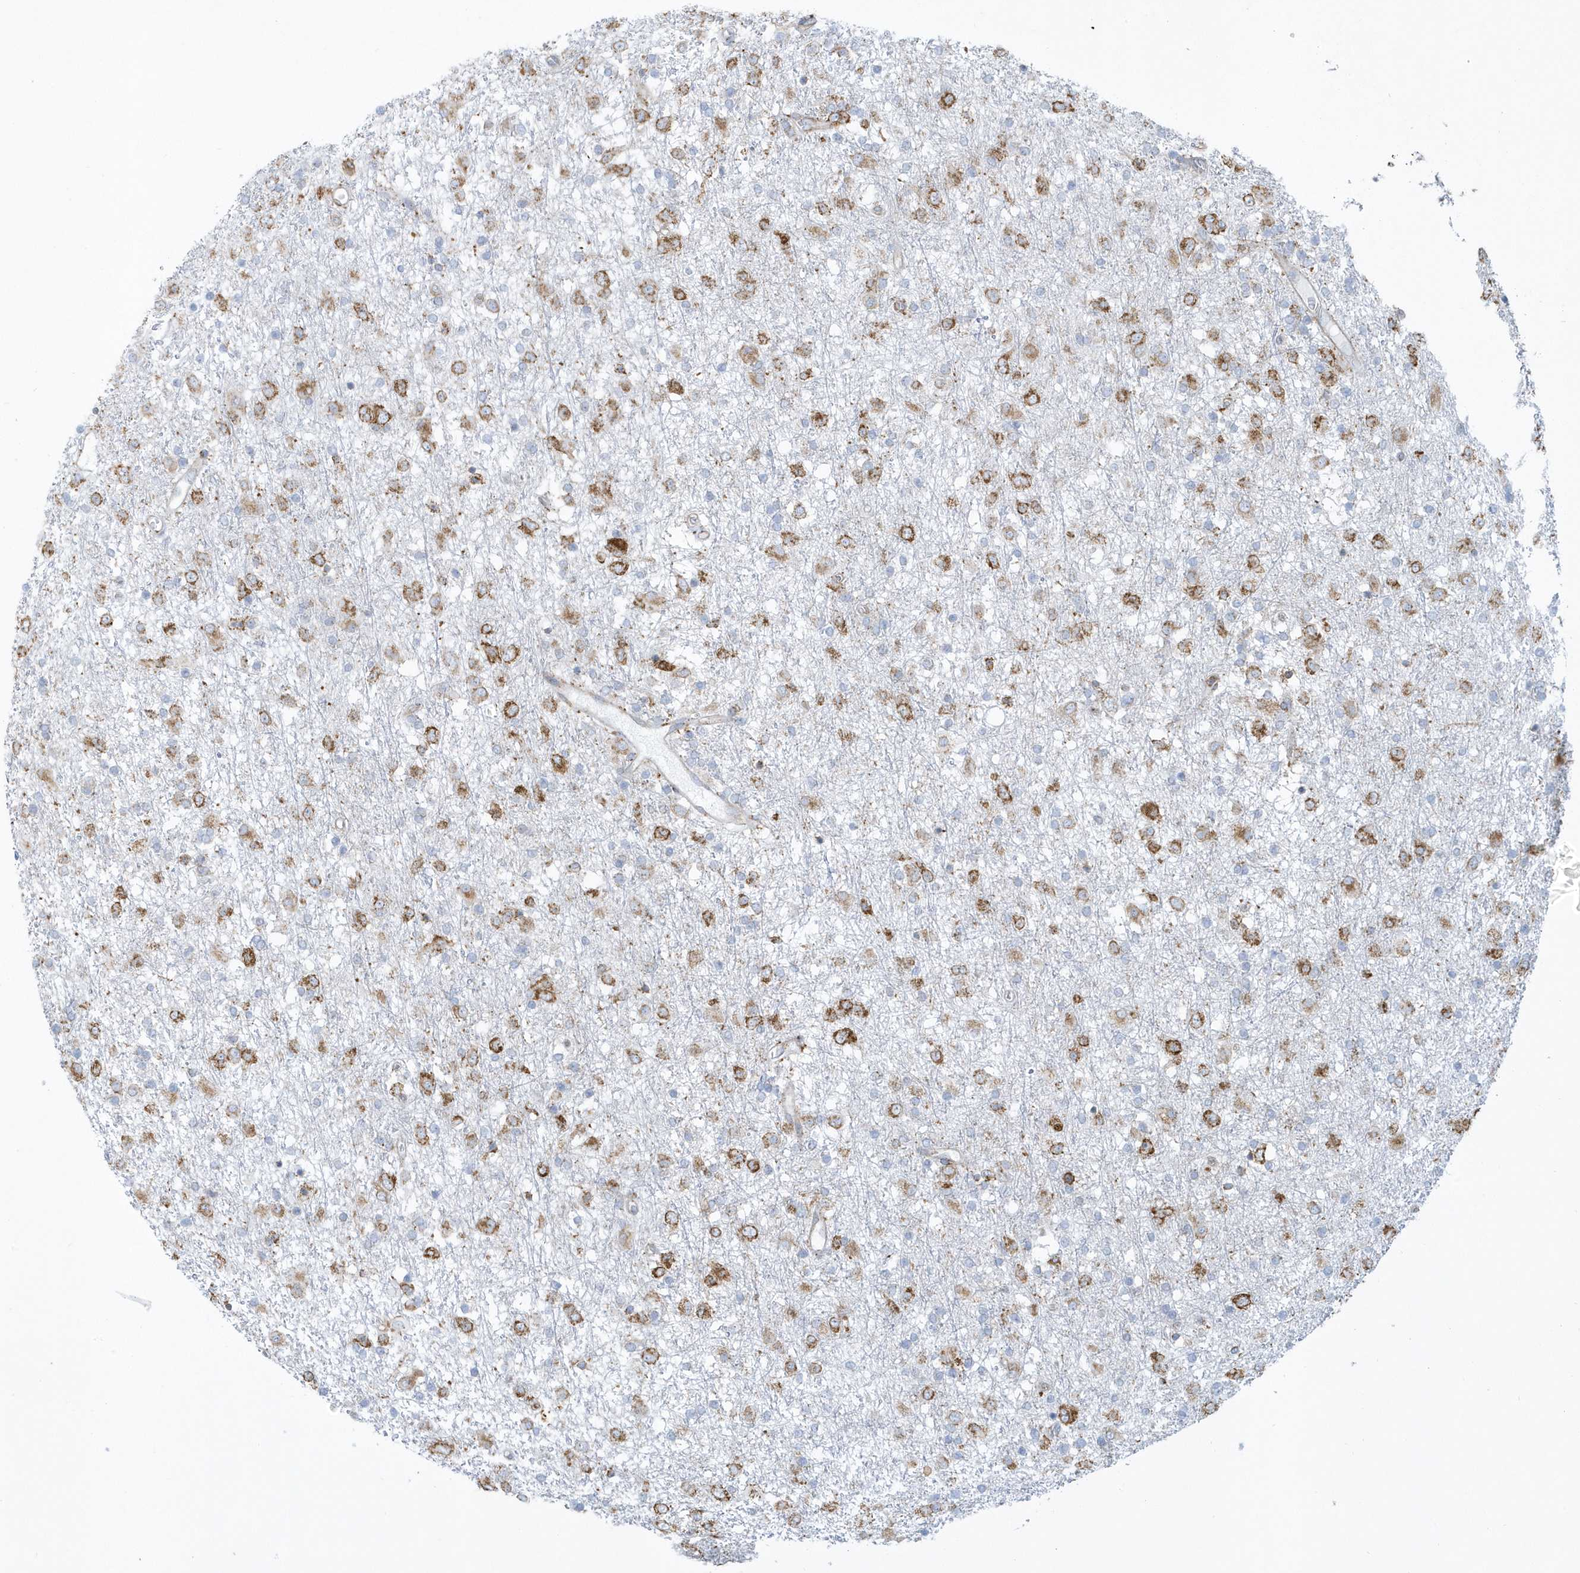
{"staining": {"intensity": "moderate", "quantity": "25%-75%", "location": "cytoplasmic/membranous"}, "tissue": "glioma", "cell_type": "Tumor cells", "image_type": "cancer", "snomed": [{"axis": "morphology", "description": "Glioma, malignant, Low grade"}, {"axis": "topography", "description": "Brain"}], "caption": "IHC of human glioma displays medium levels of moderate cytoplasmic/membranous positivity in approximately 25%-75% of tumor cells. IHC stains the protein in brown and the nuclei are stained blue.", "gene": "DCAF1", "patient": {"sex": "male", "age": 65}}